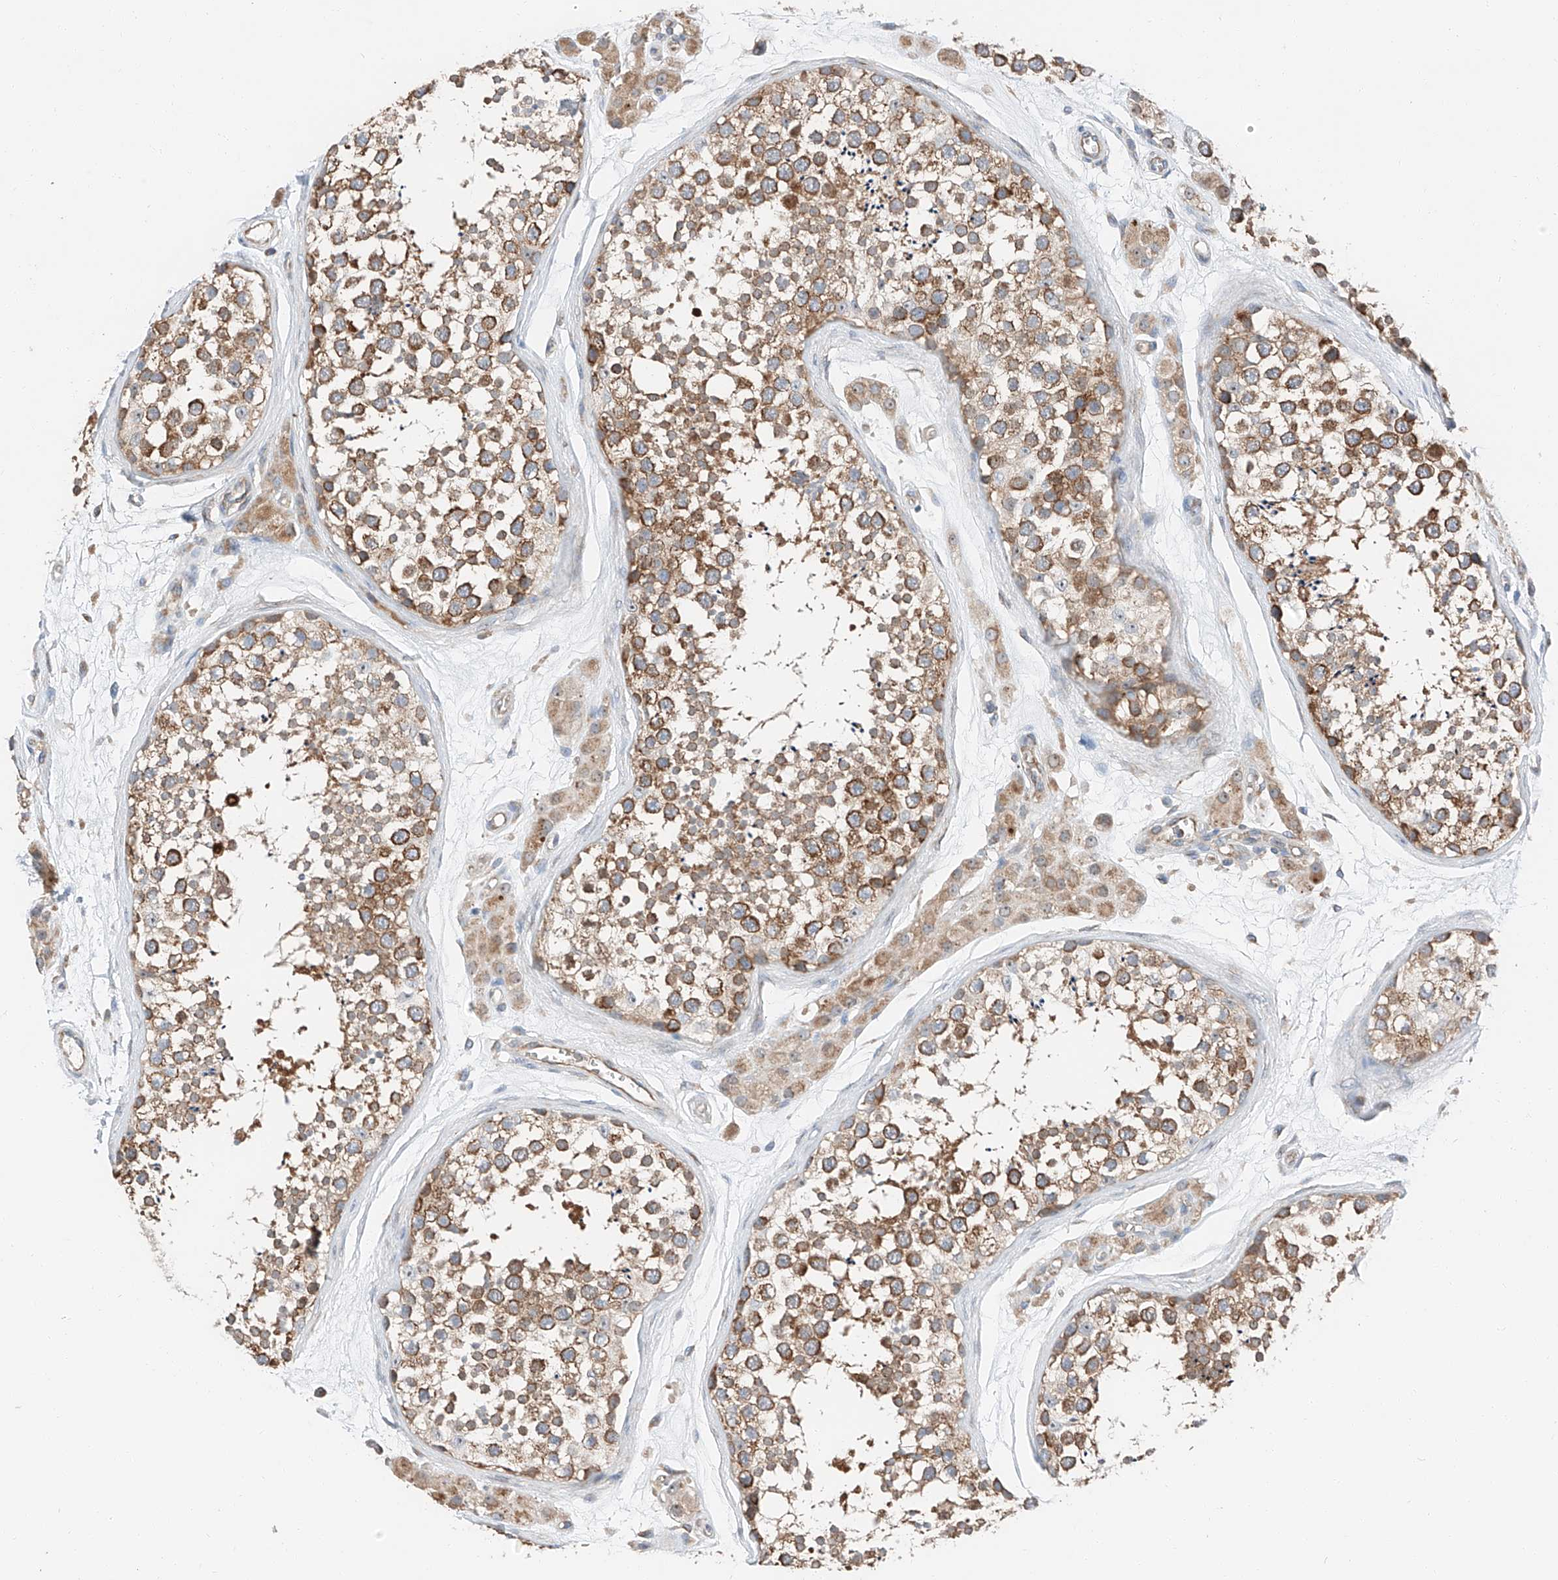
{"staining": {"intensity": "moderate", "quantity": ">75%", "location": "cytoplasmic/membranous"}, "tissue": "testis", "cell_type": "Cells in seminiferous ducts", "image_type": "normal", "snomed": [{"axis": "morphology", "description": "Normal tissue, NOS"}, {"axis": "topography", "description": "Testis"}], "caption": "IHC staining of unremarkable testis, which exhibits medium levels of moderate cytoplasmic/membranous expression in about >75% of cells in seminiferous ducts indicating moderate cytoplasmic/membranous protein positivity. The staining was performed using DAB (brown) for protein detection and nuclei were counterstained in hematoxylin (blue).", "gene": "ZC3H15", "patient": {"sex": "male", "age": 56}}